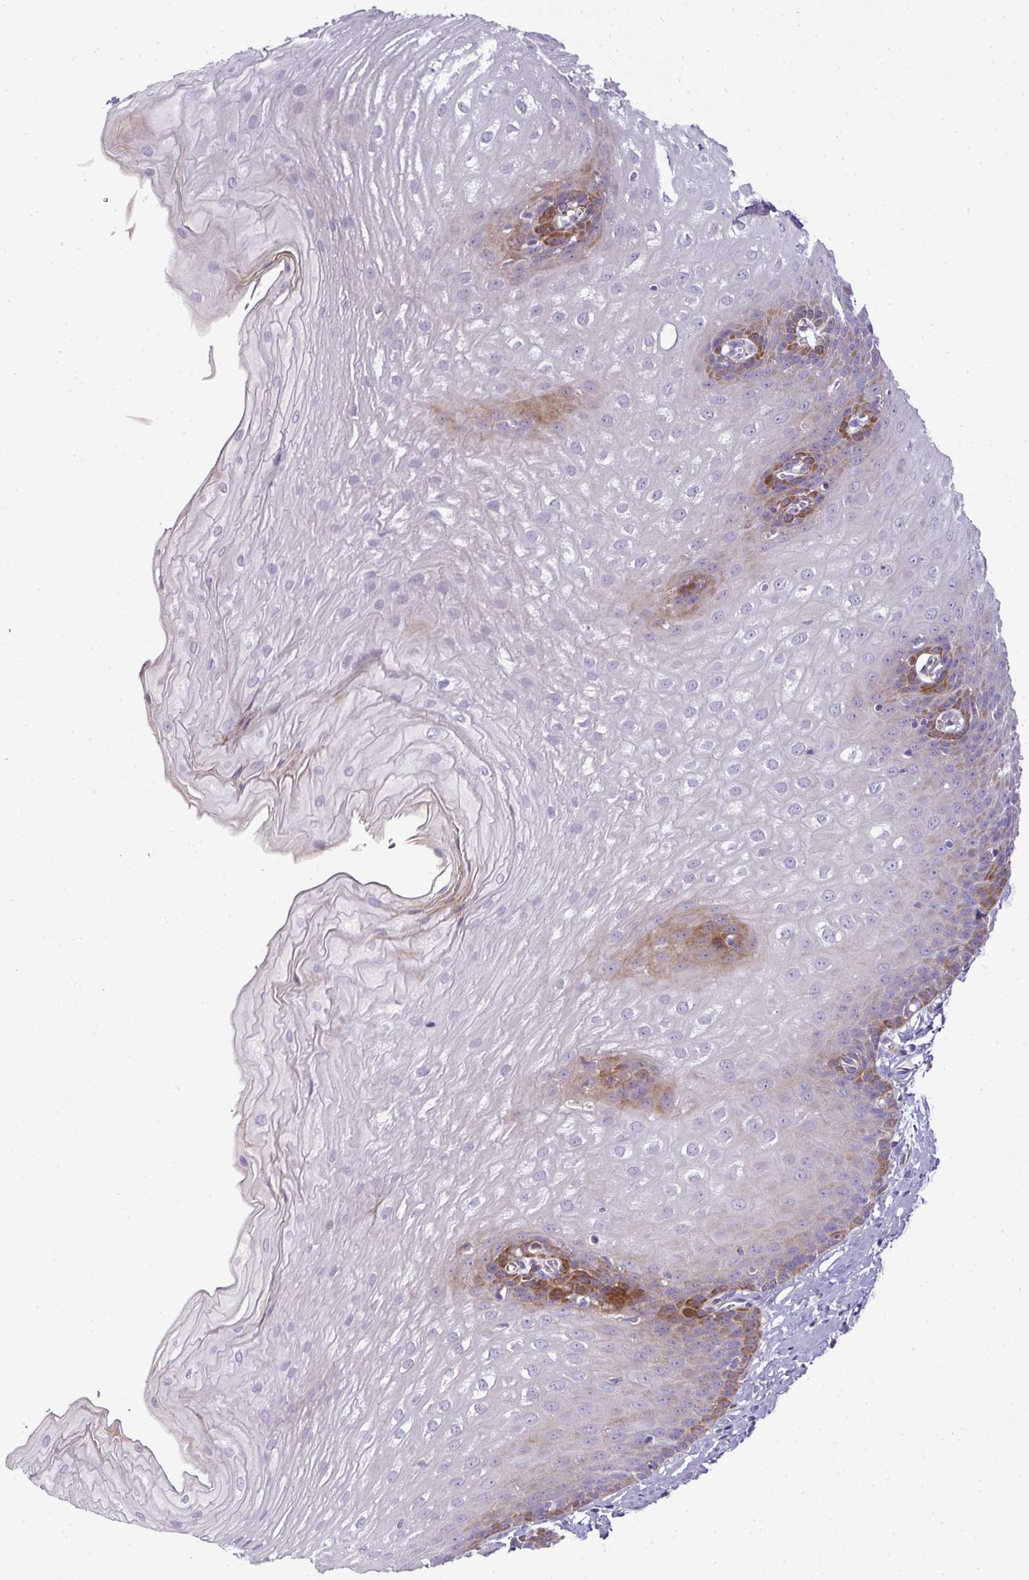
{"staining": {"intensity": "moderate", "quantity": "25%-75%", "location": "cytoplasmic/membranous"}, "tissue": "esophagus", "cell_type": "Squamous epithelial cells", "image_type": "normal", "snomed": [{"axis": "morphology", "description": "Normal tissue, NOS"}, {"axis": "topography", "description": "Esophagus"}], "caption": "Unremarkable esophagus shows moderate cytoplasmic/membranous staining in about 25%-75% of squamous epithelial cells, visualized by immunohistochemistry.", "gene": "ATP6V1F", "patient": {"sex": "male", "age": 70}}